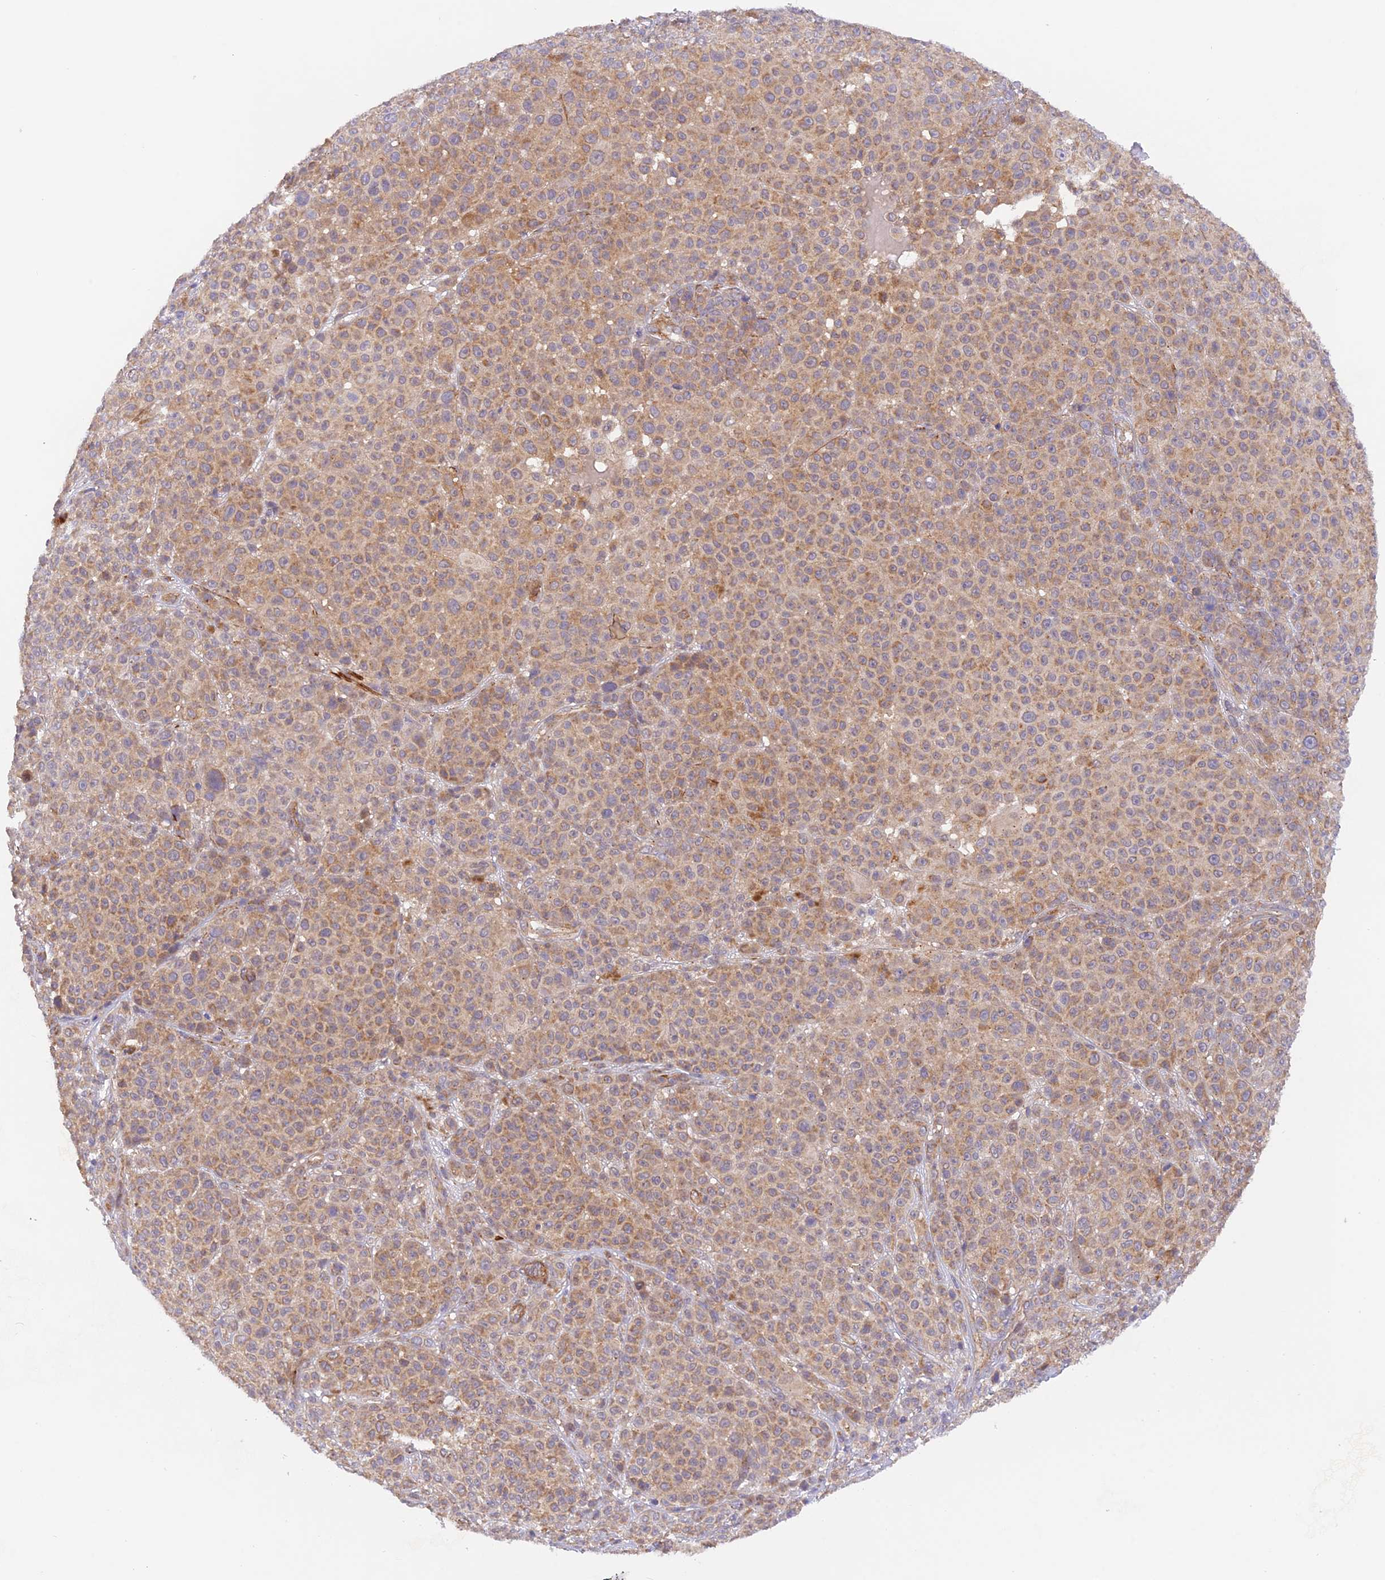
{"staining": {"intensity": "weak", "quantity": ">75%", "location": "cytoplasmic/membranous"}, "tissue": "melanoma", "cell_type": "Tumor cells", "image_type": "cancer", "snomed": [{"axis": "morphology", "description": "Malignant melanoma, NOS"}, {"axis": "topography", "description": "Skin"}], "caption": "The micrograph demonstrates immunohistochemical staining of malignant melanoma. There is weak cytoplasmic/membranous staining is present in approximately >75% of tumor cells.", "gene": "WDFY4", "patient": {"sex": "female", "age": 94}}